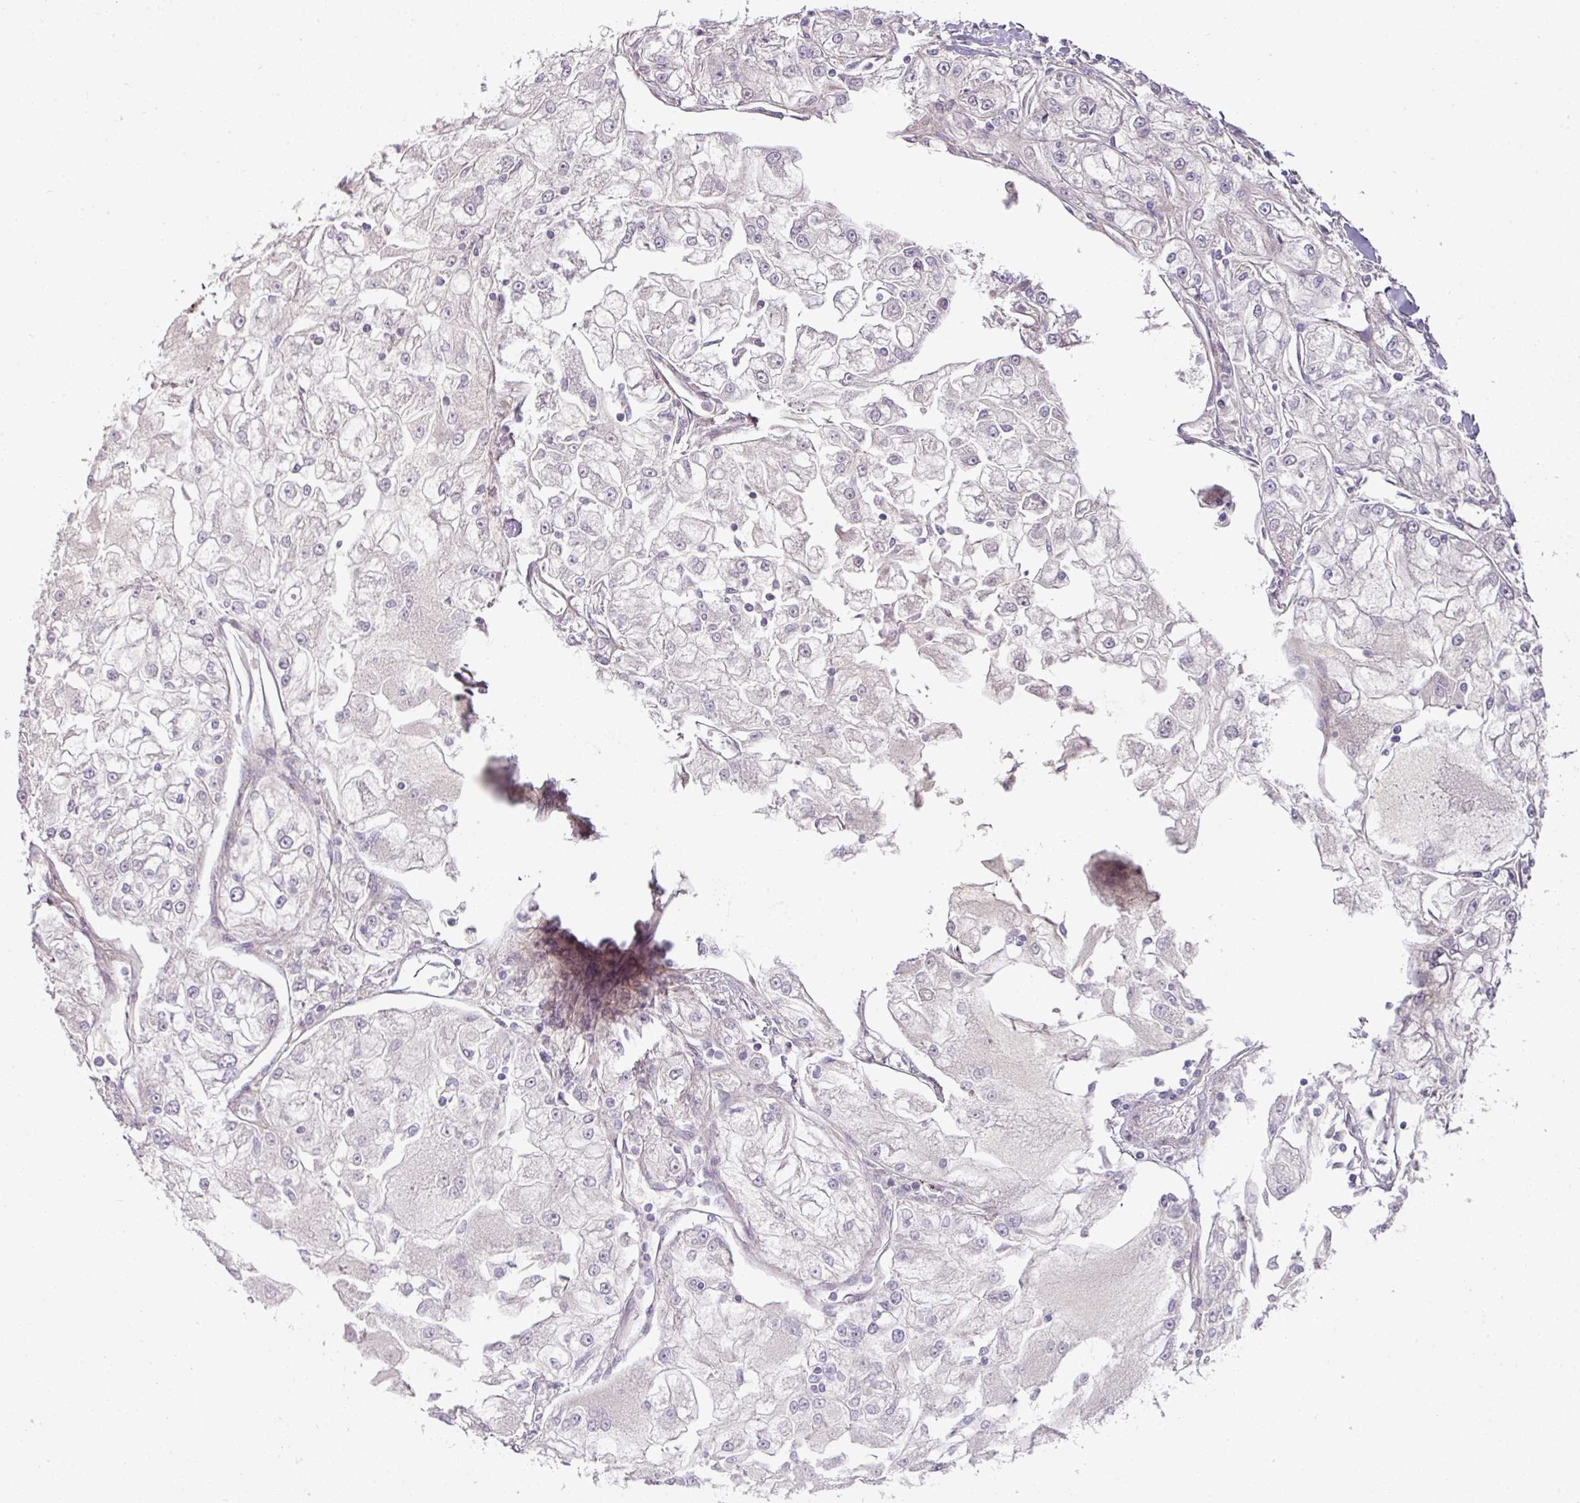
{"staining": {"intensity": "negative", "quantity": "none", "location": "none"}, "tissue": "renal cancer", "cell_type": "Tumor cells", "image_type": "cancer", "snomed": [{"axis": "morphology", "description": "Adenocarcinoma, NOS"}, {"axis": "topography", "description": "Kidney"}], "caption": "There is no significant positivity in tumor cells of renal cancer (adenocarcinoma).", "gene": "CCZ1", "patient": {"sex": "female", "age": 72}}